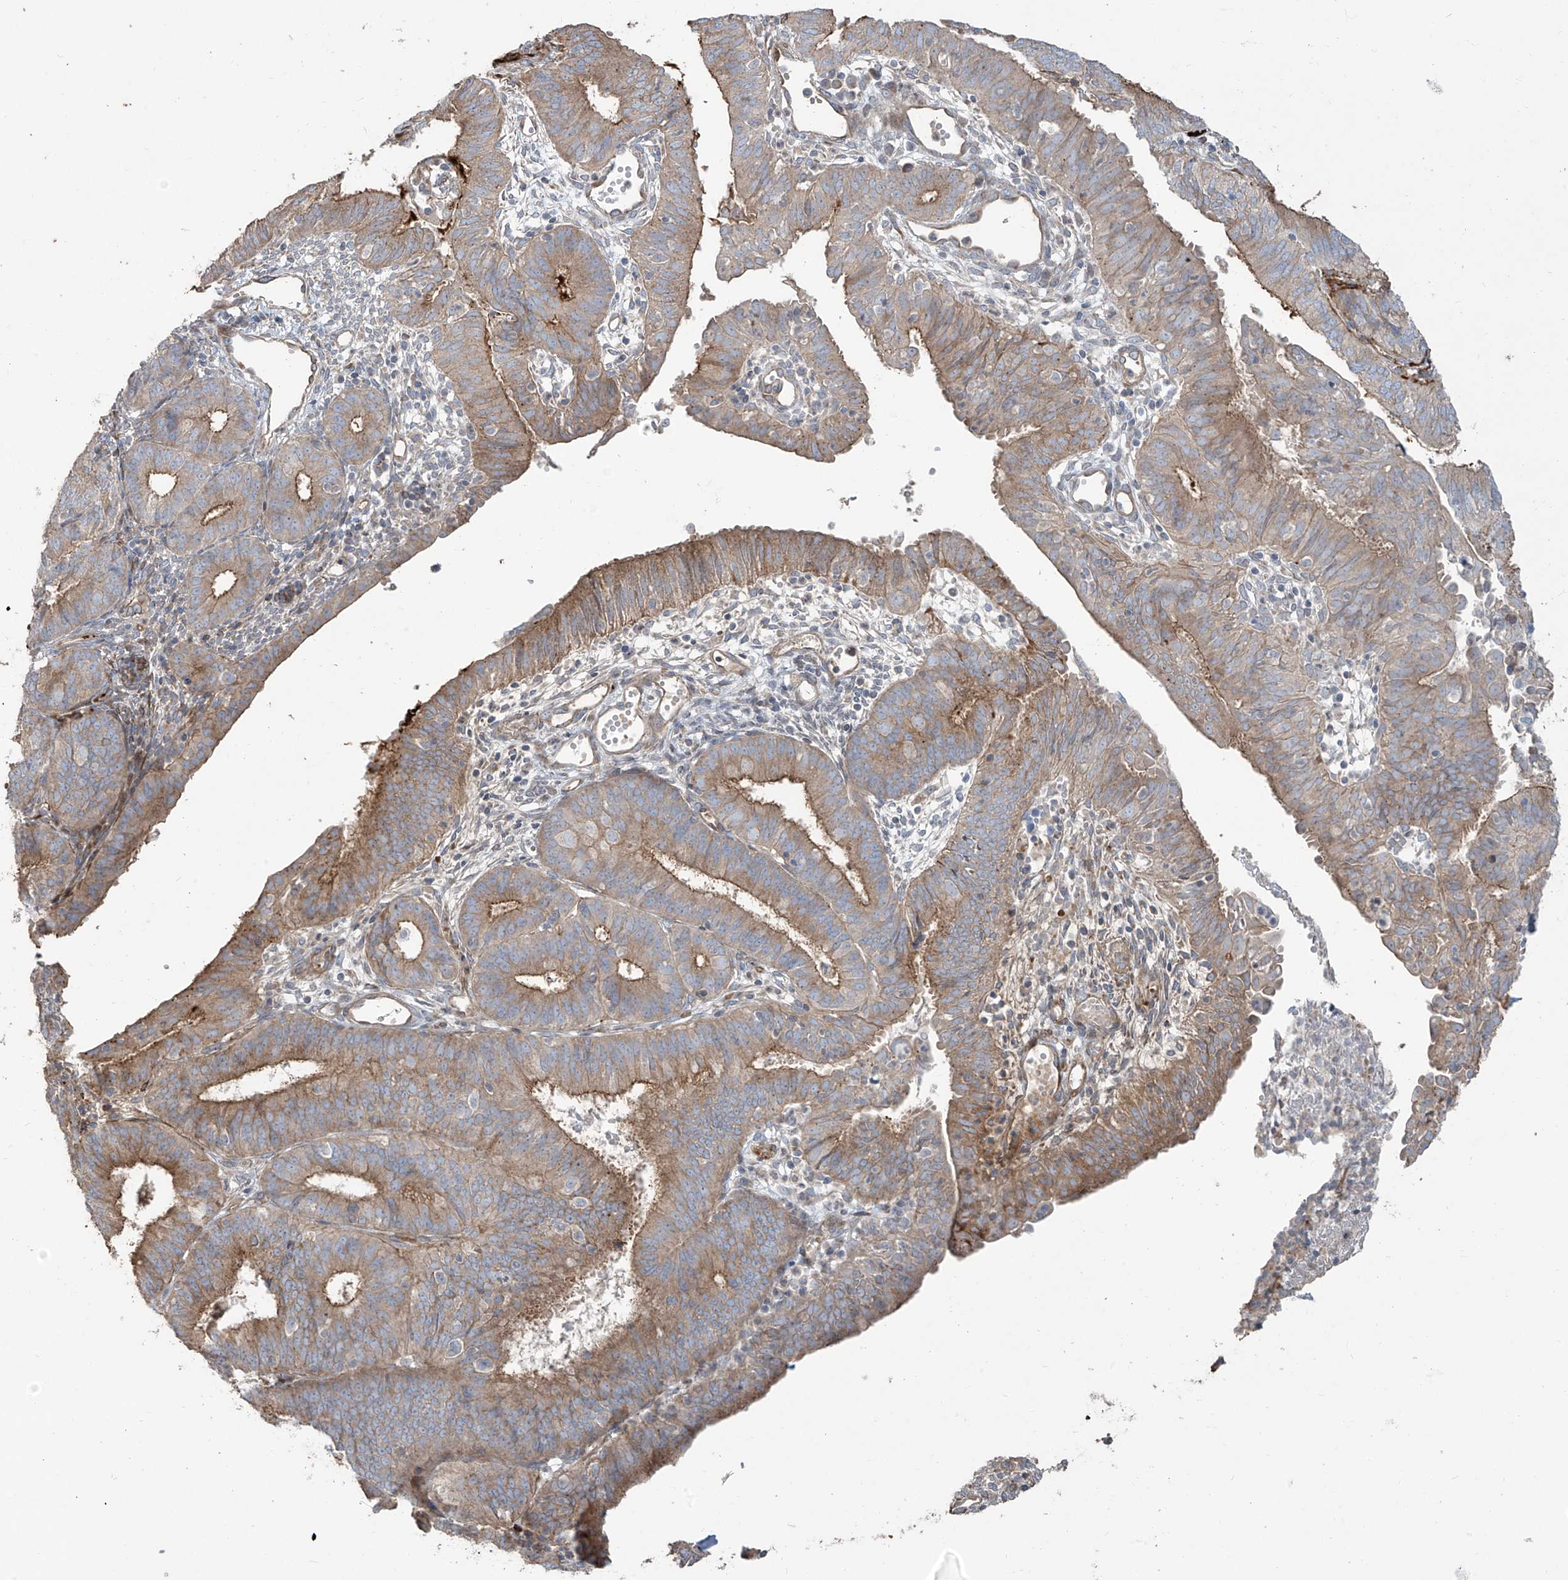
{"staining": {"intensity": "moderate", "quantity": ">75%", "location": "cytoplasmic/membranous"}, "tissue": "endometrial cancer", "cell_type": "Tumor cells", "image_type": "cancer", "snomed": [{"axis": "morphology", "description": "Adenocarcinoma, NOS"}, {"axis": "topography", "description": "Endometrium"}], "caption": "Adenocarcinoma (endometrial) tissue exhibits moderate cytoplasmic/membranous staining in approximately >75% of tumor cells", "gene": "ABTB1", "patient": {"sex": "female", "age": 51}}